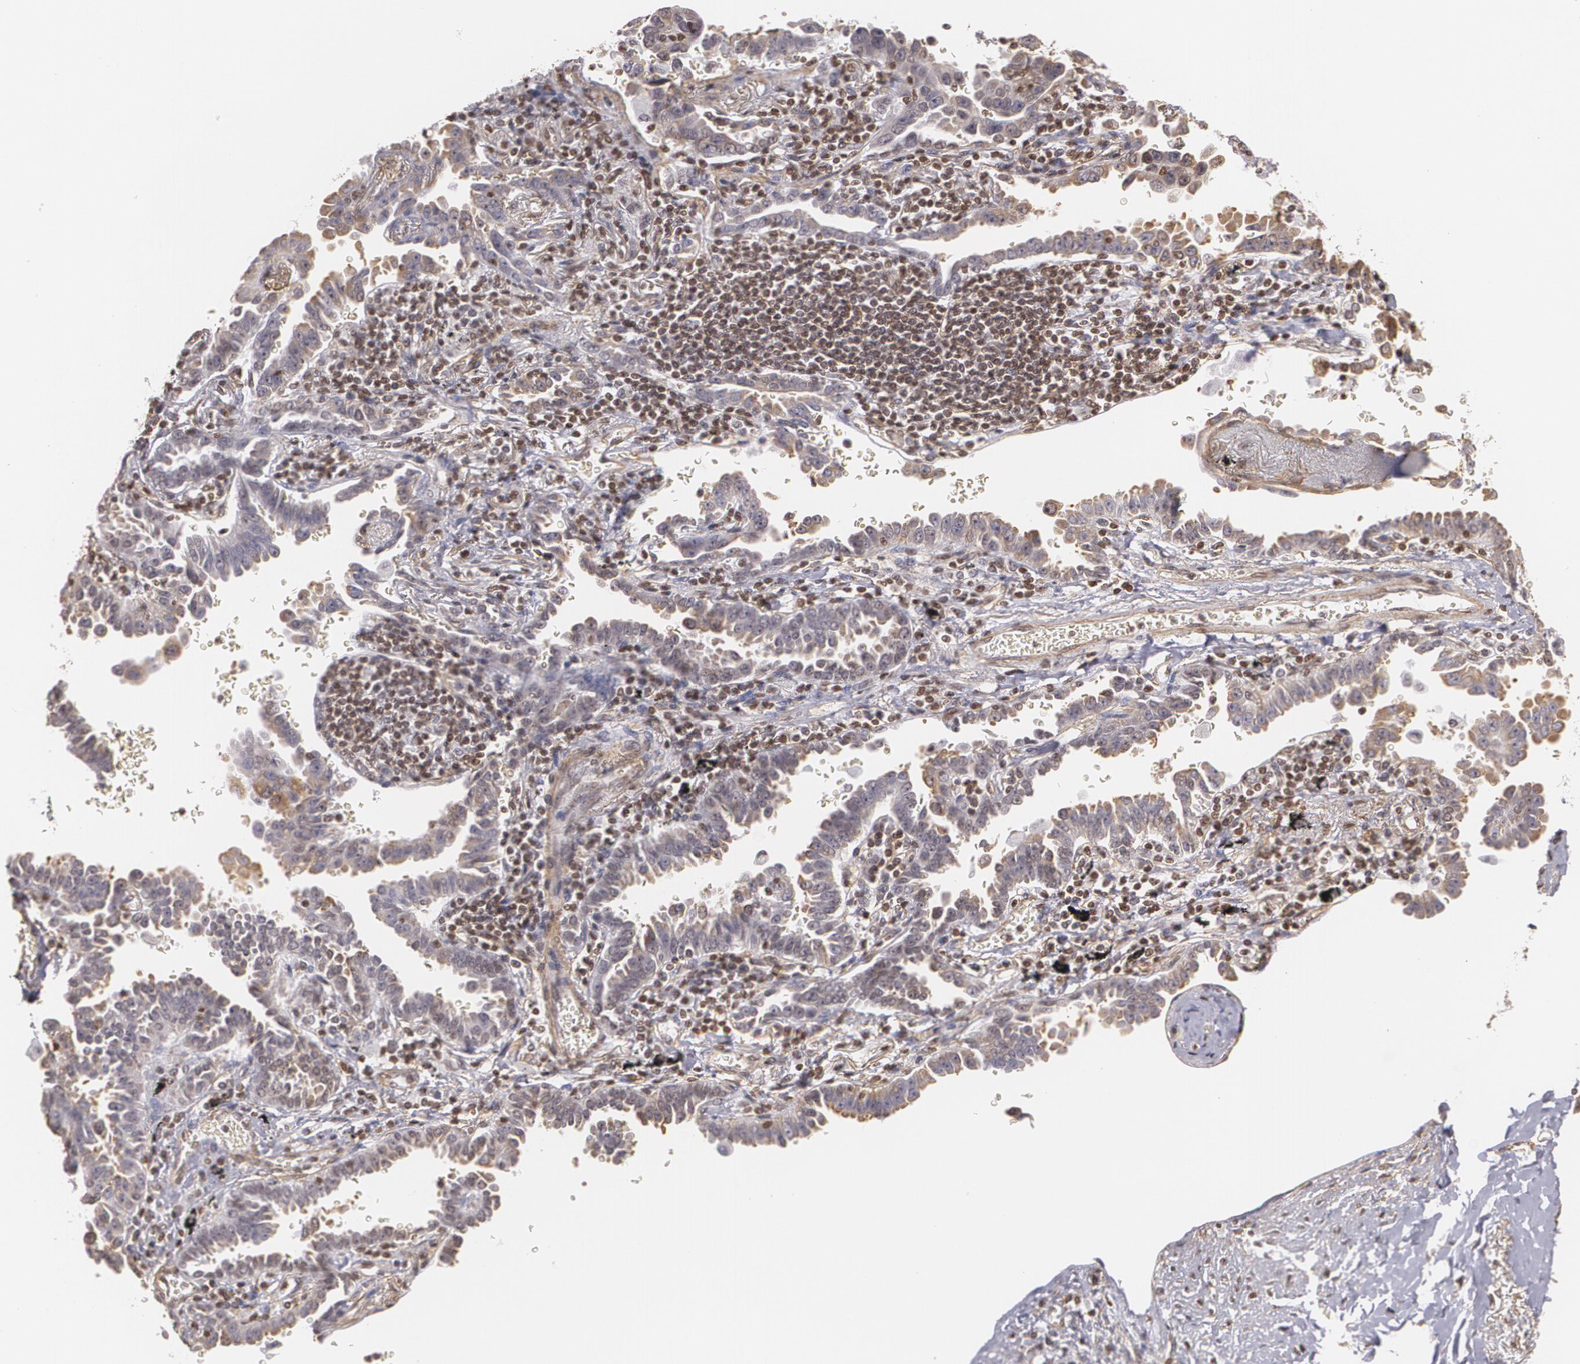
{"staining": {"intensity": "weak", "quantity": "25%-75%", "location": "cytoplasmic/membranous"}, "tissue": "lung cancer", "cell_type": "Tumor cells", "image_type": "cancer", "snomed": [{"axis": "morphology", "description": "Adenocarcinoma, NOS"}, {"axis": "topography", "description": "Lung"}], "caption": "IHC staining of lung cancer, which demonstrates low levels of weak cytoplasmic/membranous positivity in approximately 25%-75% of tumor cells indicating weak cytoplasmic/membranous protein expression. The staining was performed using DAB (brown) for protein detection and nuclei were counterstained in hematoxylin (blue).", "gene": "VAMP1", "patient": {"sex": "female", "age": 64}}